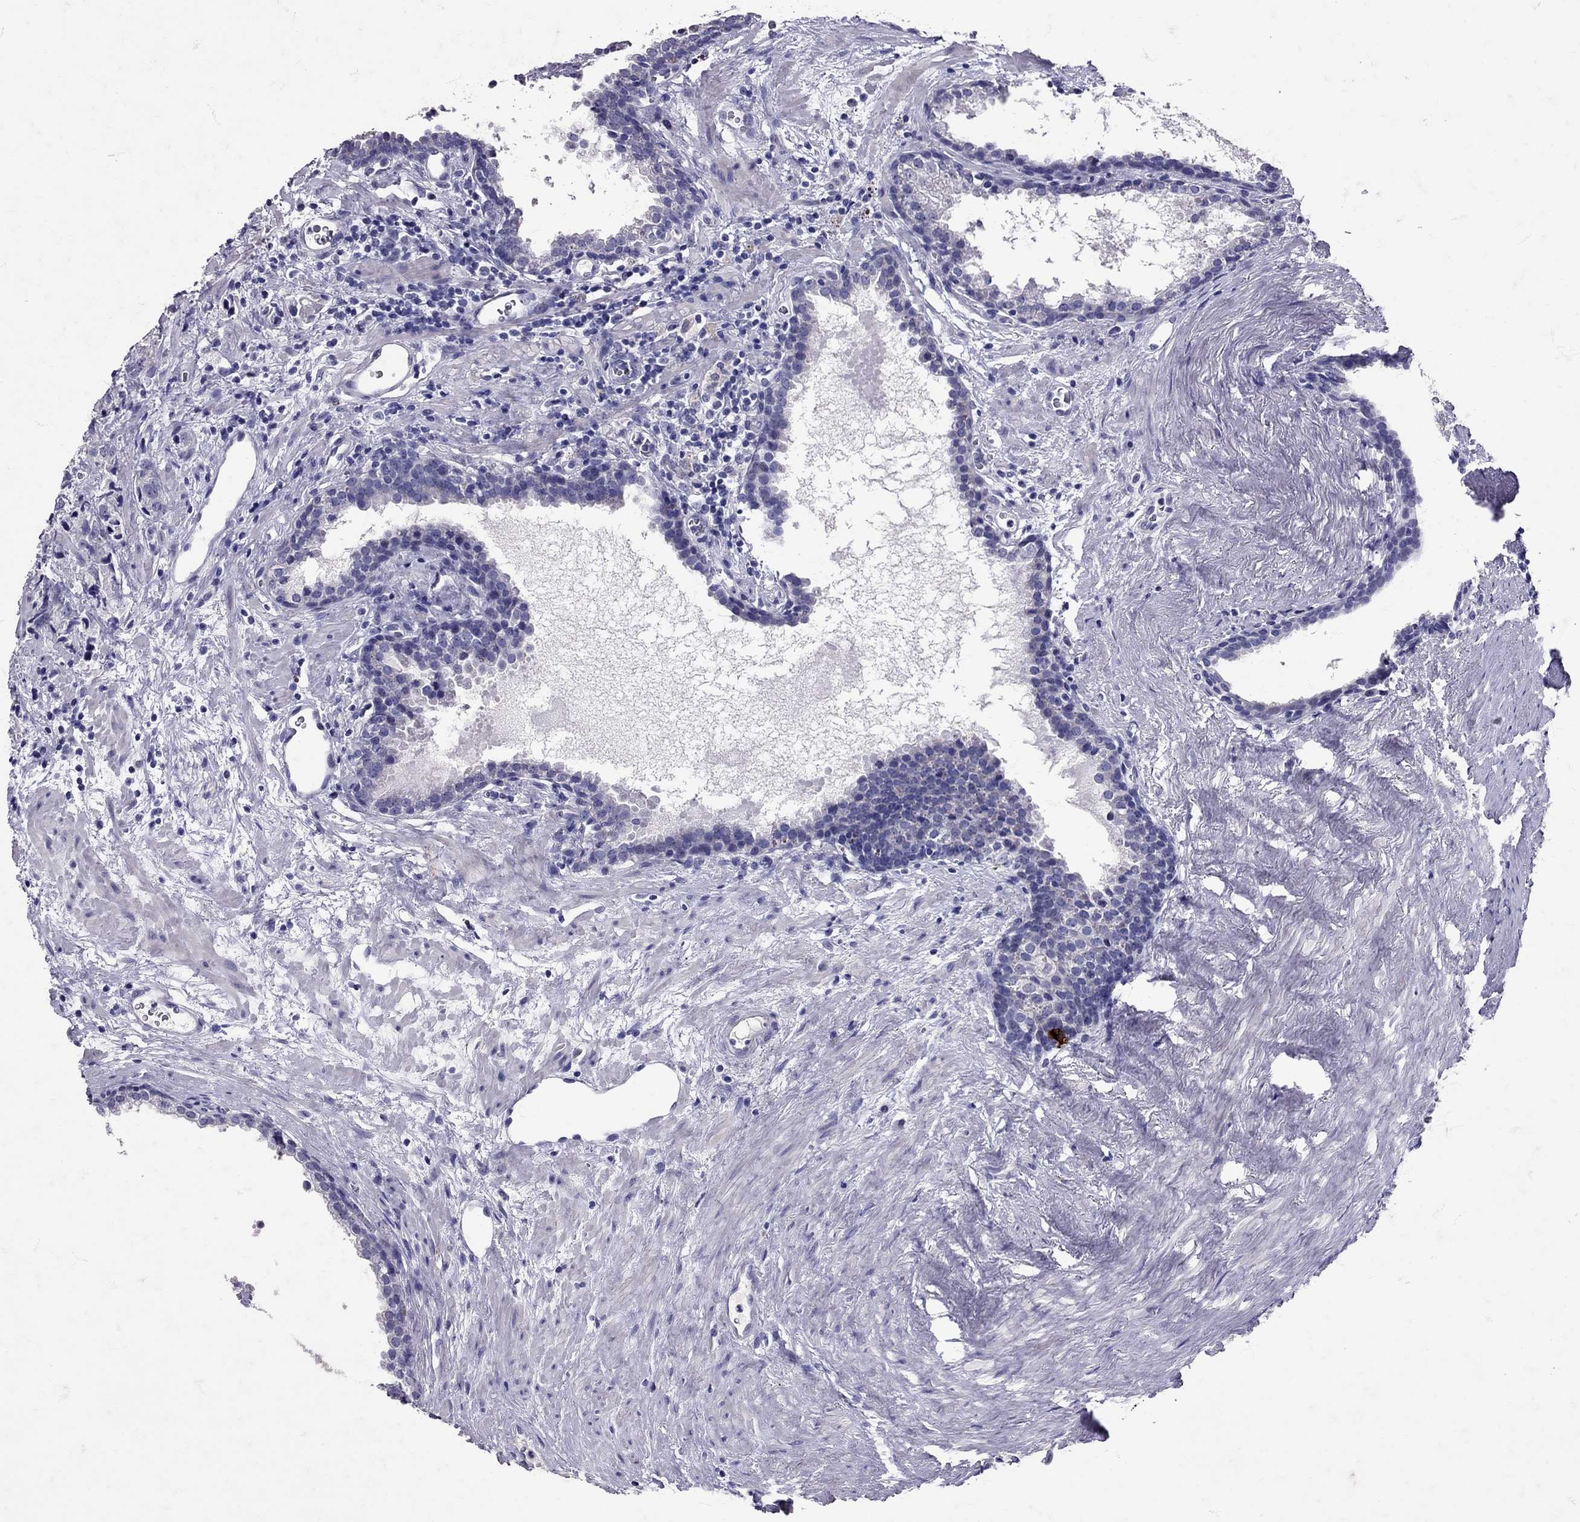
{"staining": {"intensity": "negative", "quantity": "none", "location": "none"}, "tissue": "prostate cancer", "cell_type": "Tumor cells", "image_type": "cancer", "snomed": [{"axis": "morphology", "description": "Adenocarcinoma, NOS"}, {"axis": "topography", "description": "Prostate and seminal vesicle, NOS"}], "caption": "Immunohistochemistry (IHC) image of prostate cancer (adenocarcinoma) stained for a protein (brown), which demonstrates no expression in tumor cells. (Brightfield microscopy of DAB immunohistochemistry (IHC) at high magnification).", "gene": "SST", "patient": {"sex": "male", "age": 63}}